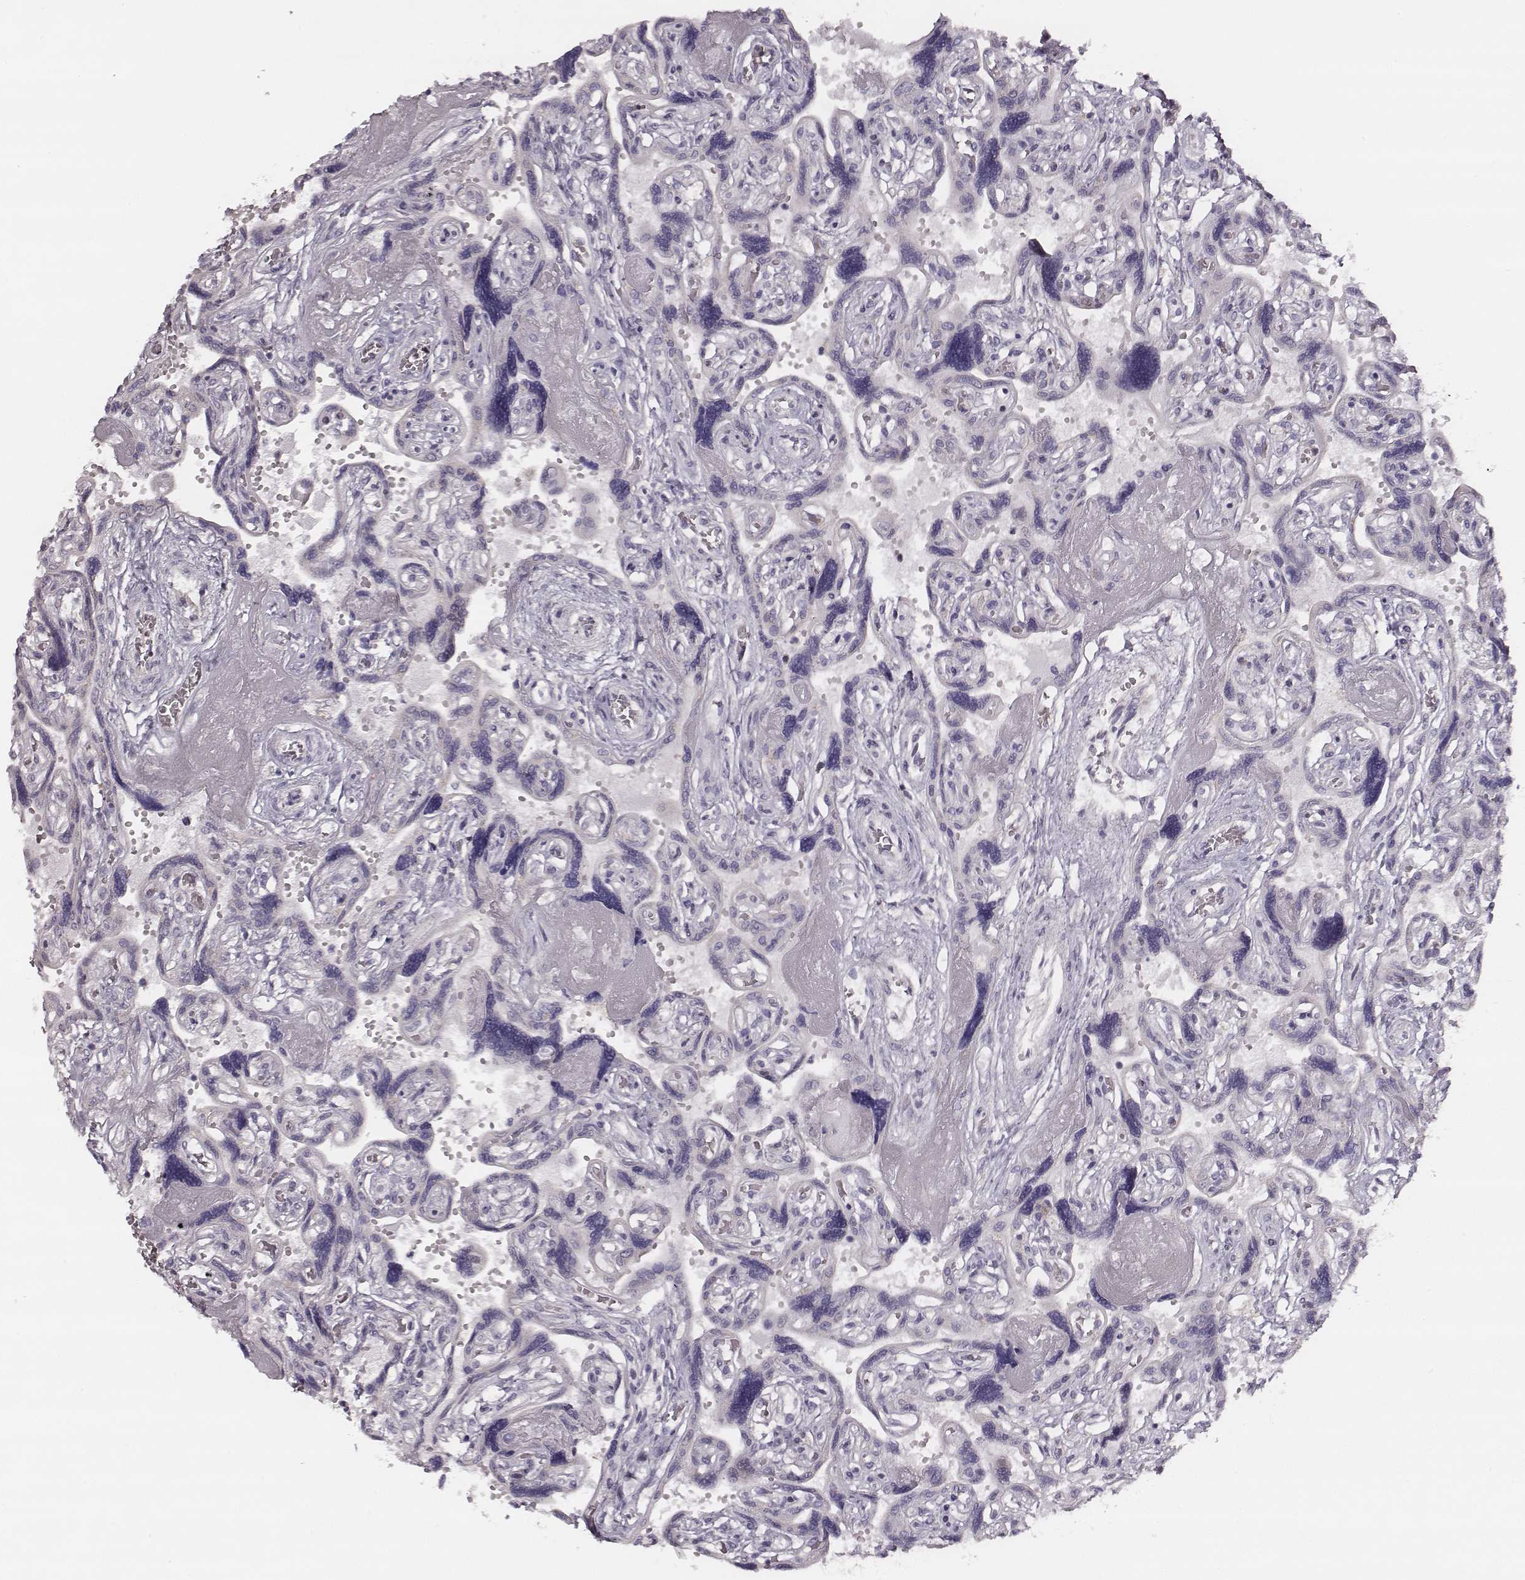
{"staining": {"intensity": "negative", "quantity": "none", "location": "none"}, "tissue": "placenta", "cell_type": "Decidual cells", "image_type": "normal", "snomed": [{"axis": "morphology", "description": "Normal tissue, NOS"}, {"axis": "topography", "description": "Placenta"}], "caption": "Immunohistochemical staining of normal placenta reveals no significant expression in decidual cells.", "gene": "UBL4B", "patient": {"sex": "female", "age": 32}}